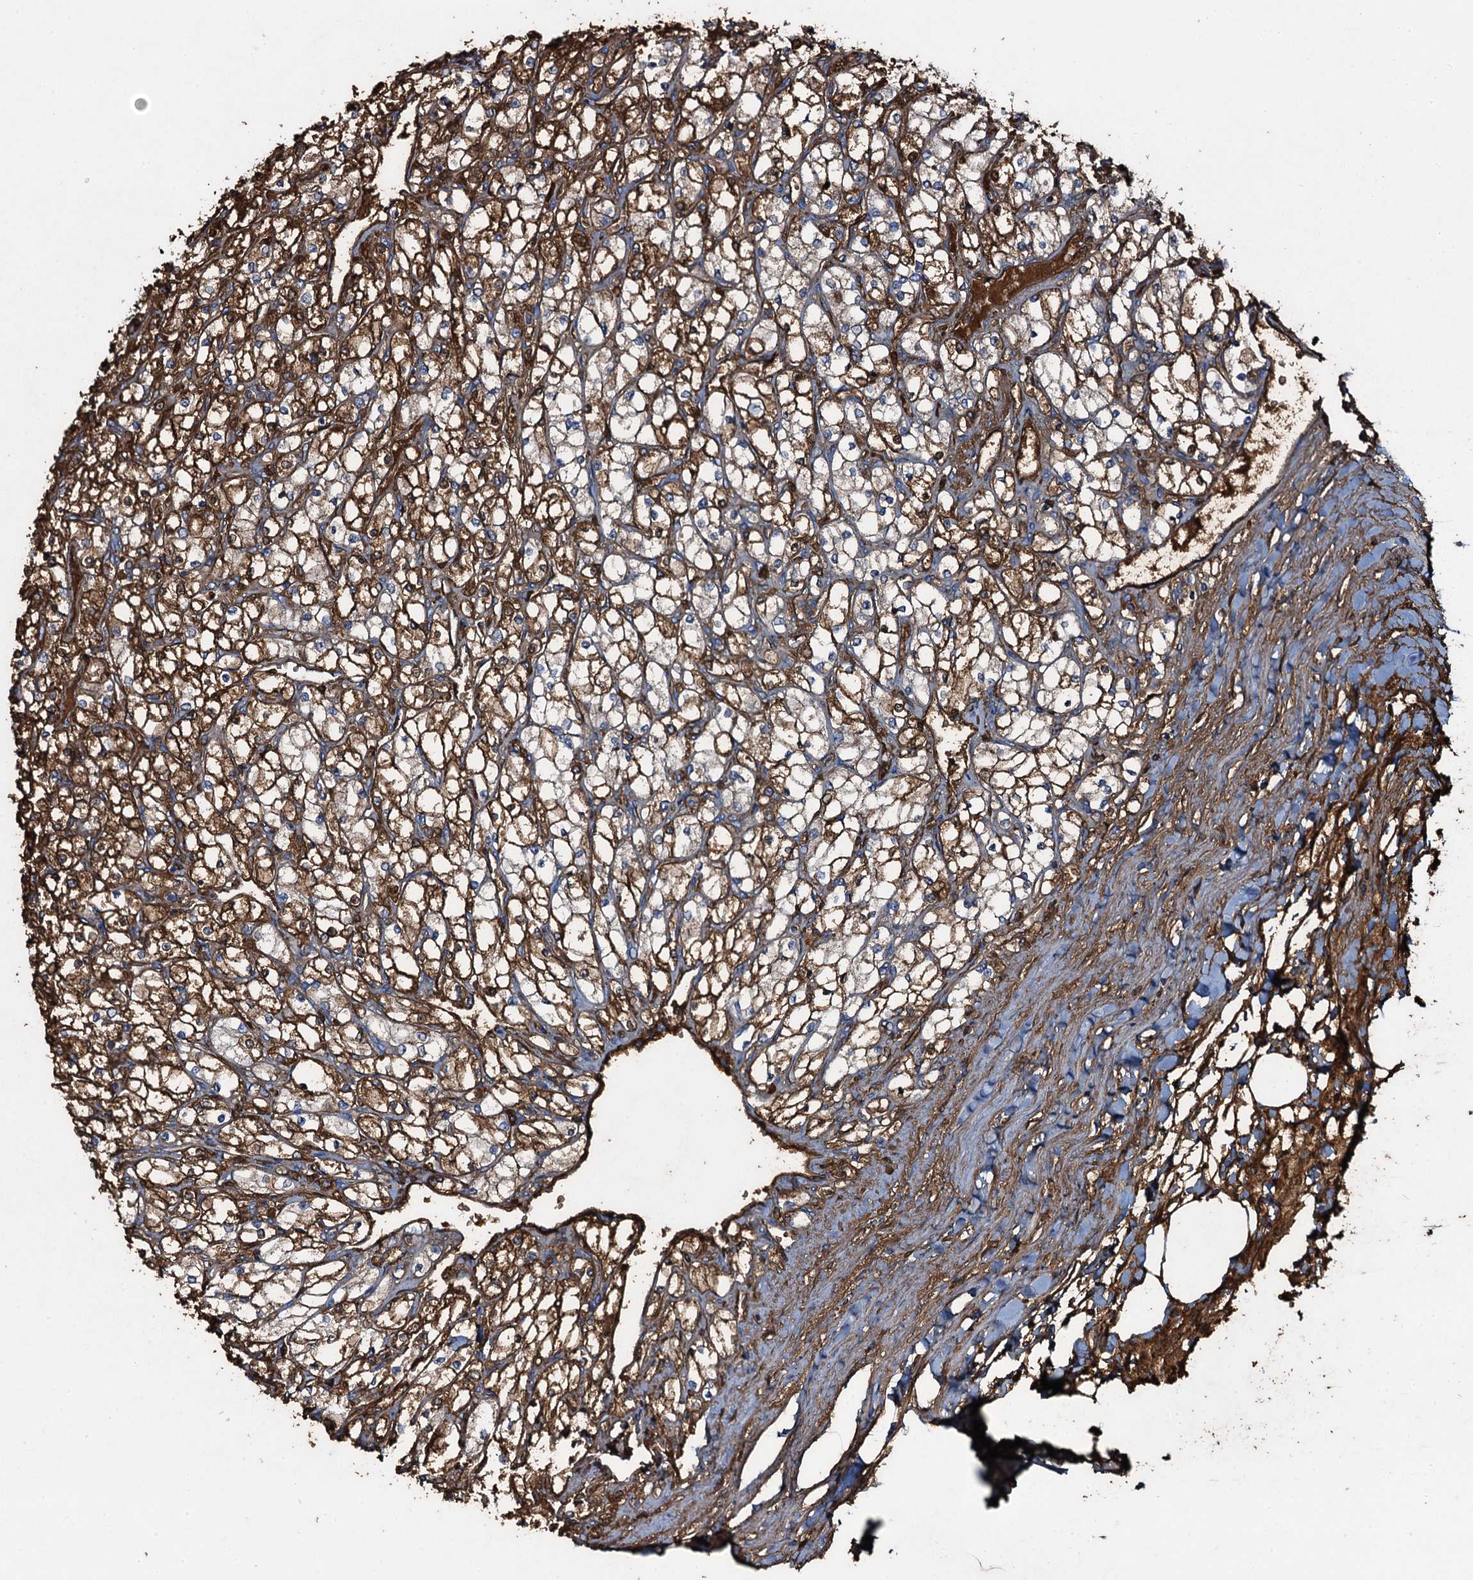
{"staining": {"intensity": "strong", "quantity": ">75%", "location": "cytoplasmic/membranous"}, "tissue": "renal cancer", "cell_type": "Tumor cells", "image_type": "cancer", "snomed": [{"axis": "morphology", "description": "Adenocarcinoma, NOS"}, {"axis": "topography", "description": "Kidney"}], "caption": "The immunohistochemical stain shows strong cytoplasmic/membranous staining in tumor cells of renal adenocarcinoma tissue. (brown staining indicates protein expression, while blue staining denotes nuclei).", "gene": "EDN1", "patient": {"sex": "male", "age": 80}}